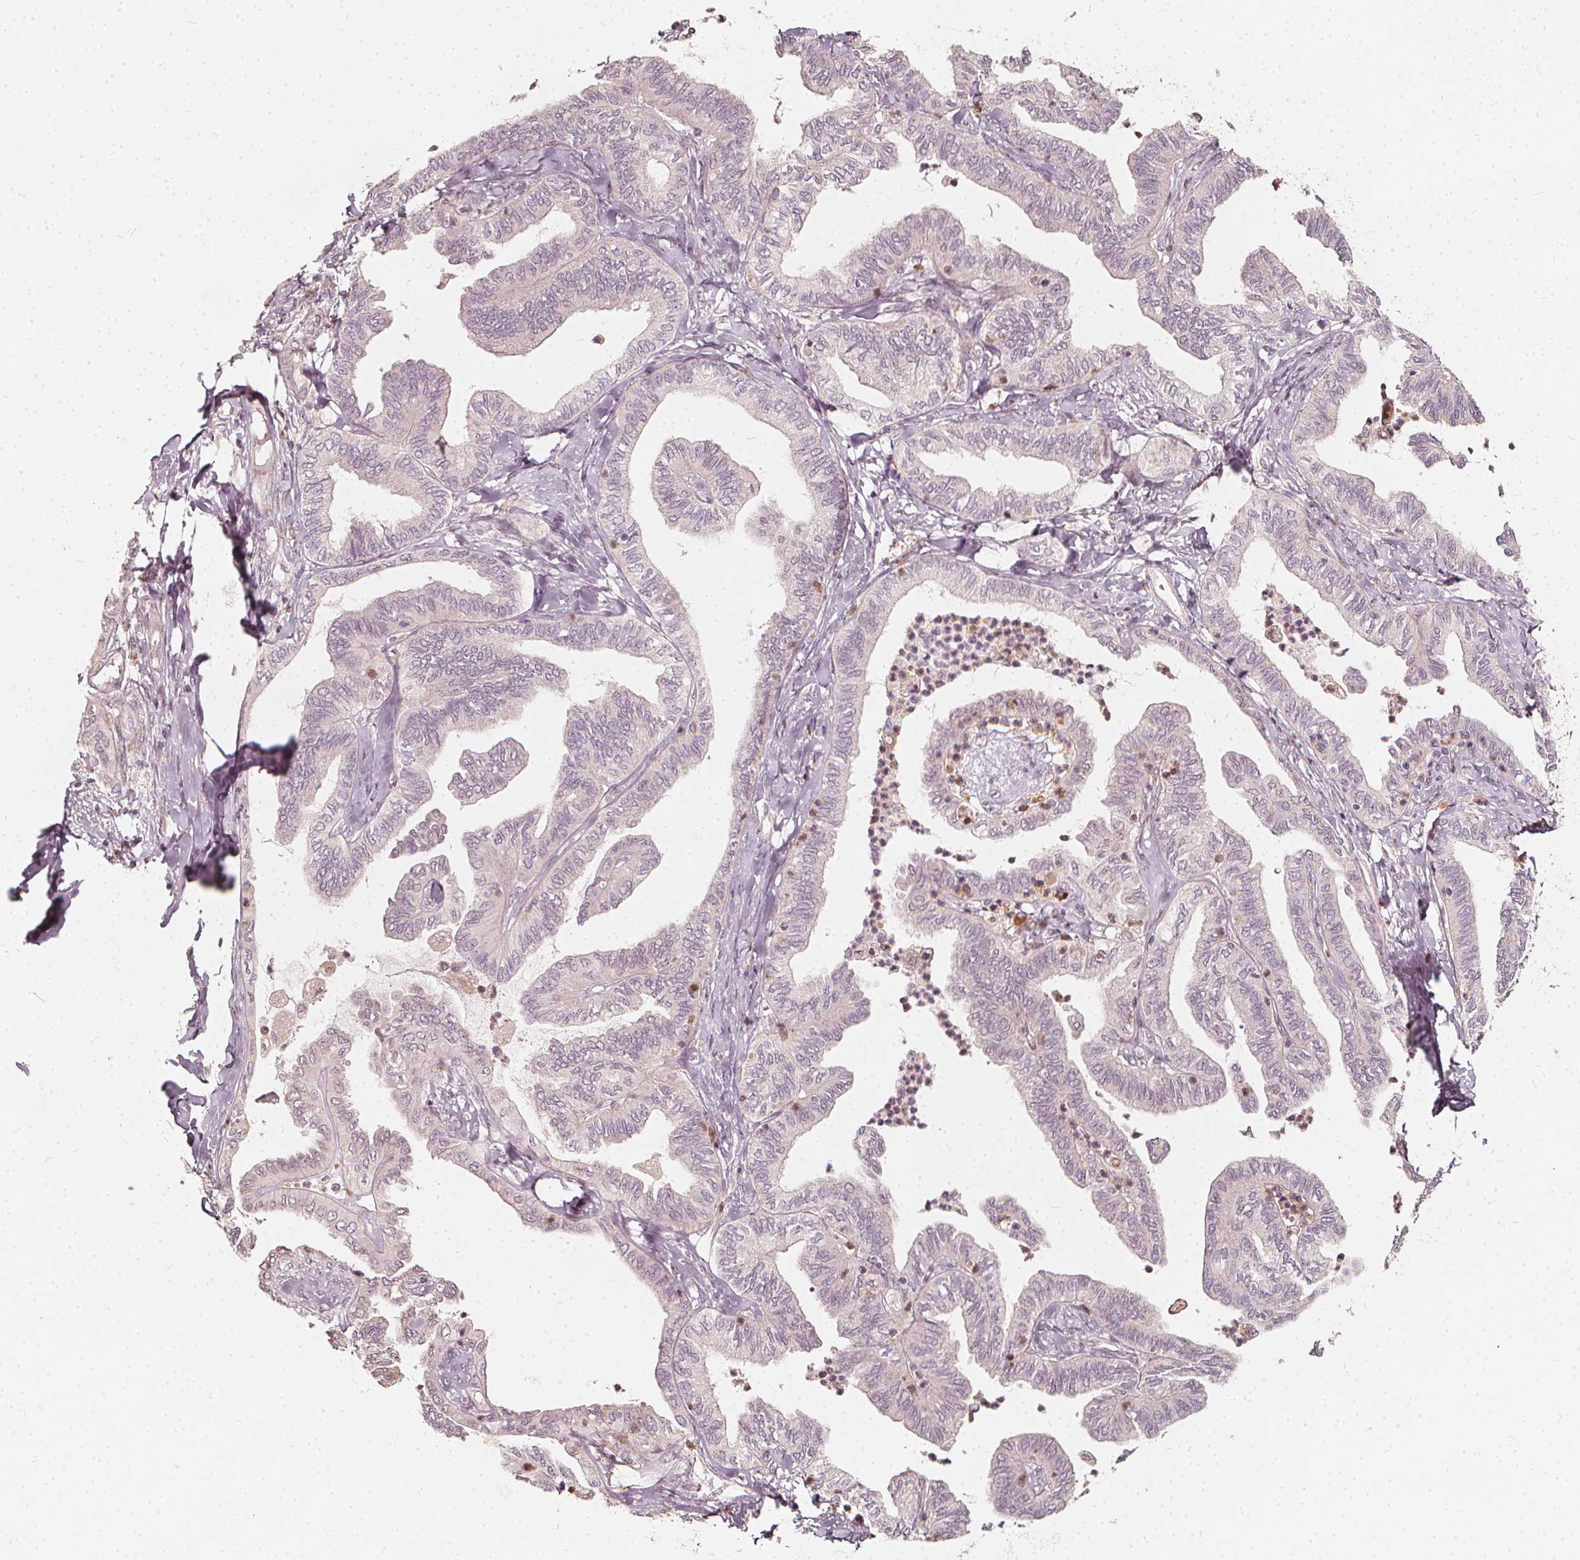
{"staining": {"intensity": "negative", "quantity": "none", "location": "none"}, "tissue": "ovarian cancer", "cell_type": "Tumor cells", "image_type": "cancer", "snomed": [{"axis": "morphology", "description": "Carcinoma, endometroid"}, {"axis": "topography", "description": "Ovary"}], "caption": "The photomicrograph exhibits no significant staining in tumor cells of ovarian cancer (endometroid carcinoma).", "gene": "NPC1L1", "patient": {"sex": "female", "age": 70}}